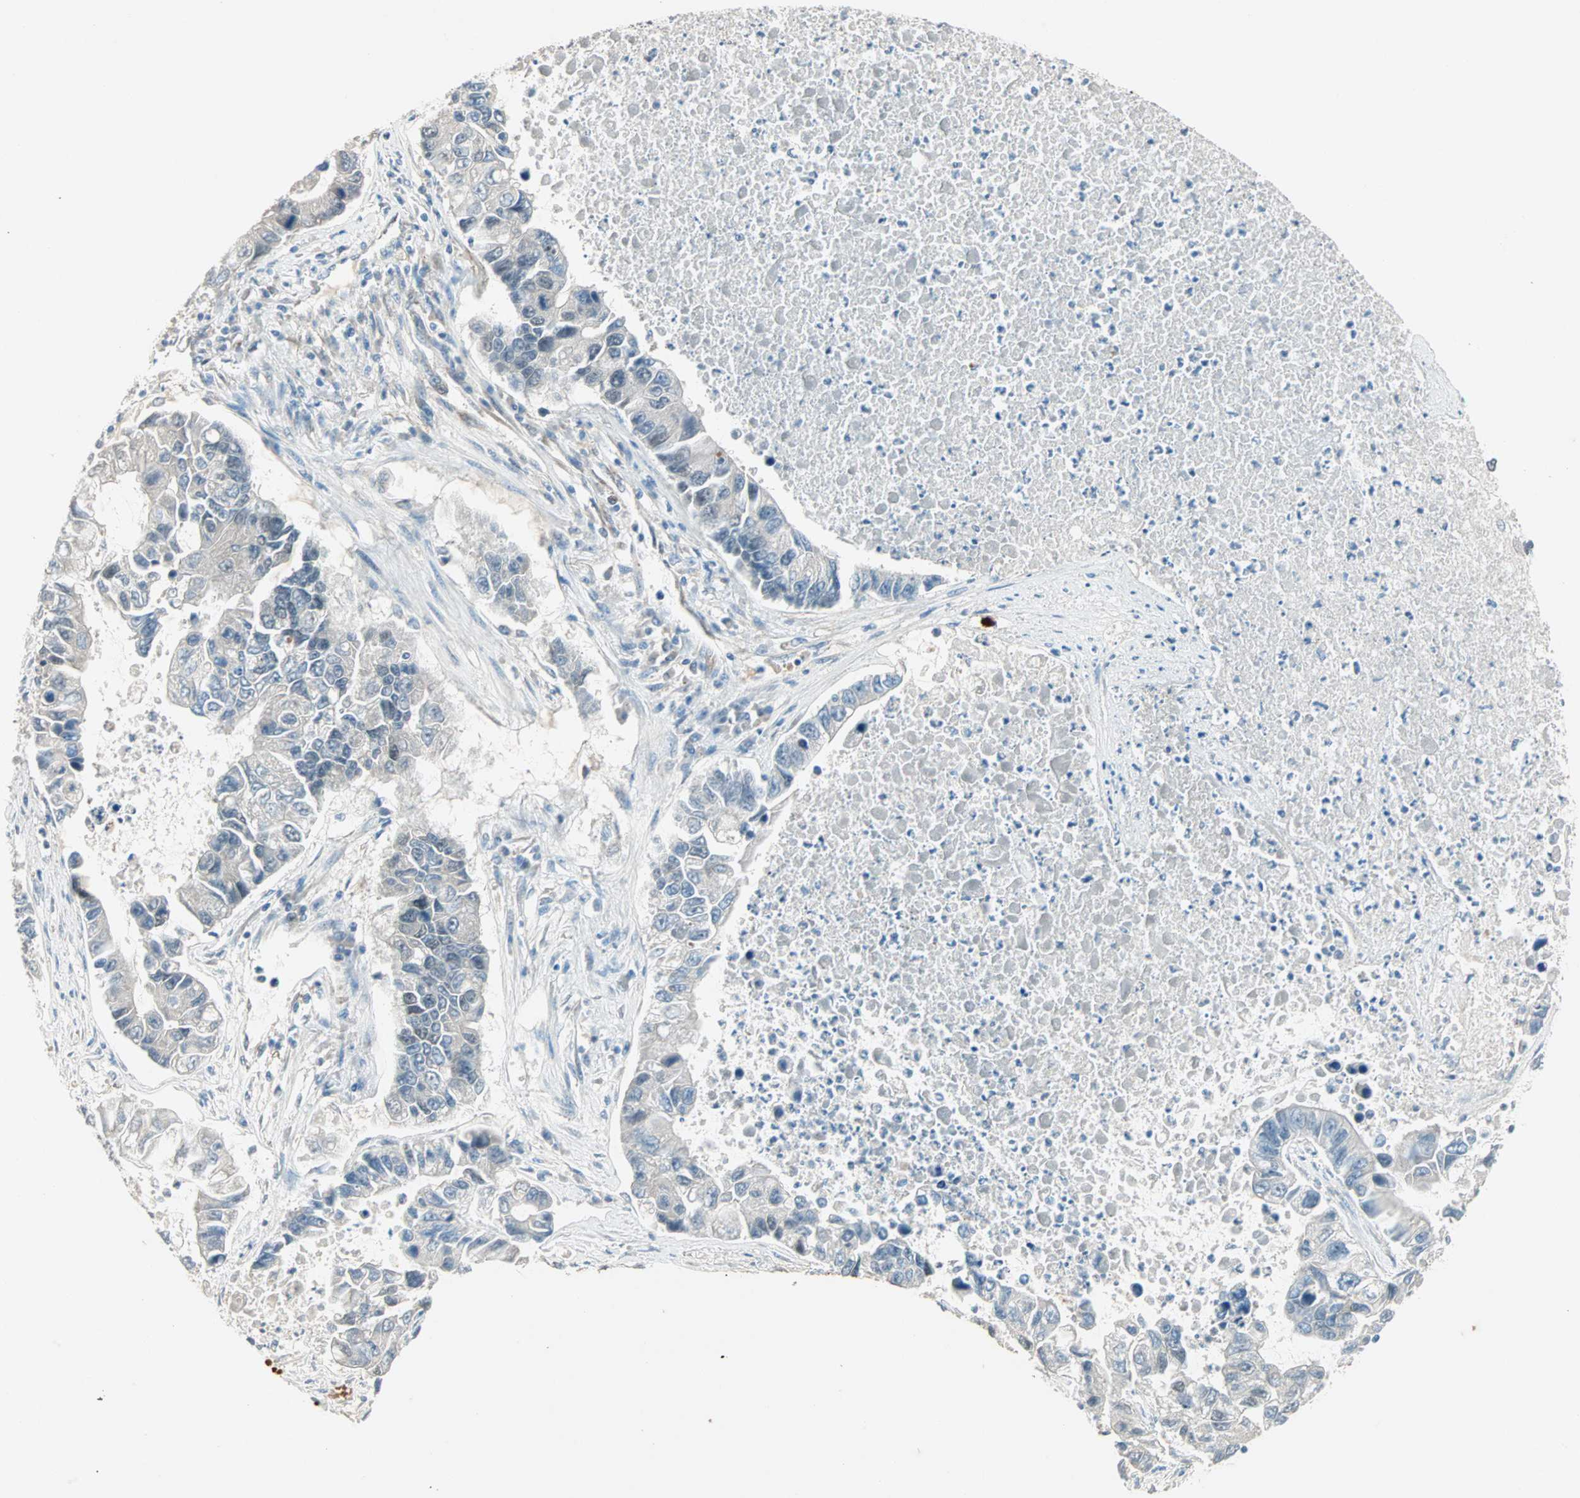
{"staining": {"intensity": "weak", "quantity": "<25%", "location": "cytoplasmic/membranous"}, "tissue": "lung cancer", "cell_type": "Tumor cells", "image_type": "cancer", "snomed": [{"axis": "morphology", "description": "Adenocarcinoma, NOS"}, {"axis": "topography", "description": "Lung"}], "caption": "Human lung adenocarcinoma stained for a protein using immunohistochemistry displays no positivity in tumor cells.", "gene": "ZNF37A", "patient": {"sex": "female", "age": 51}}